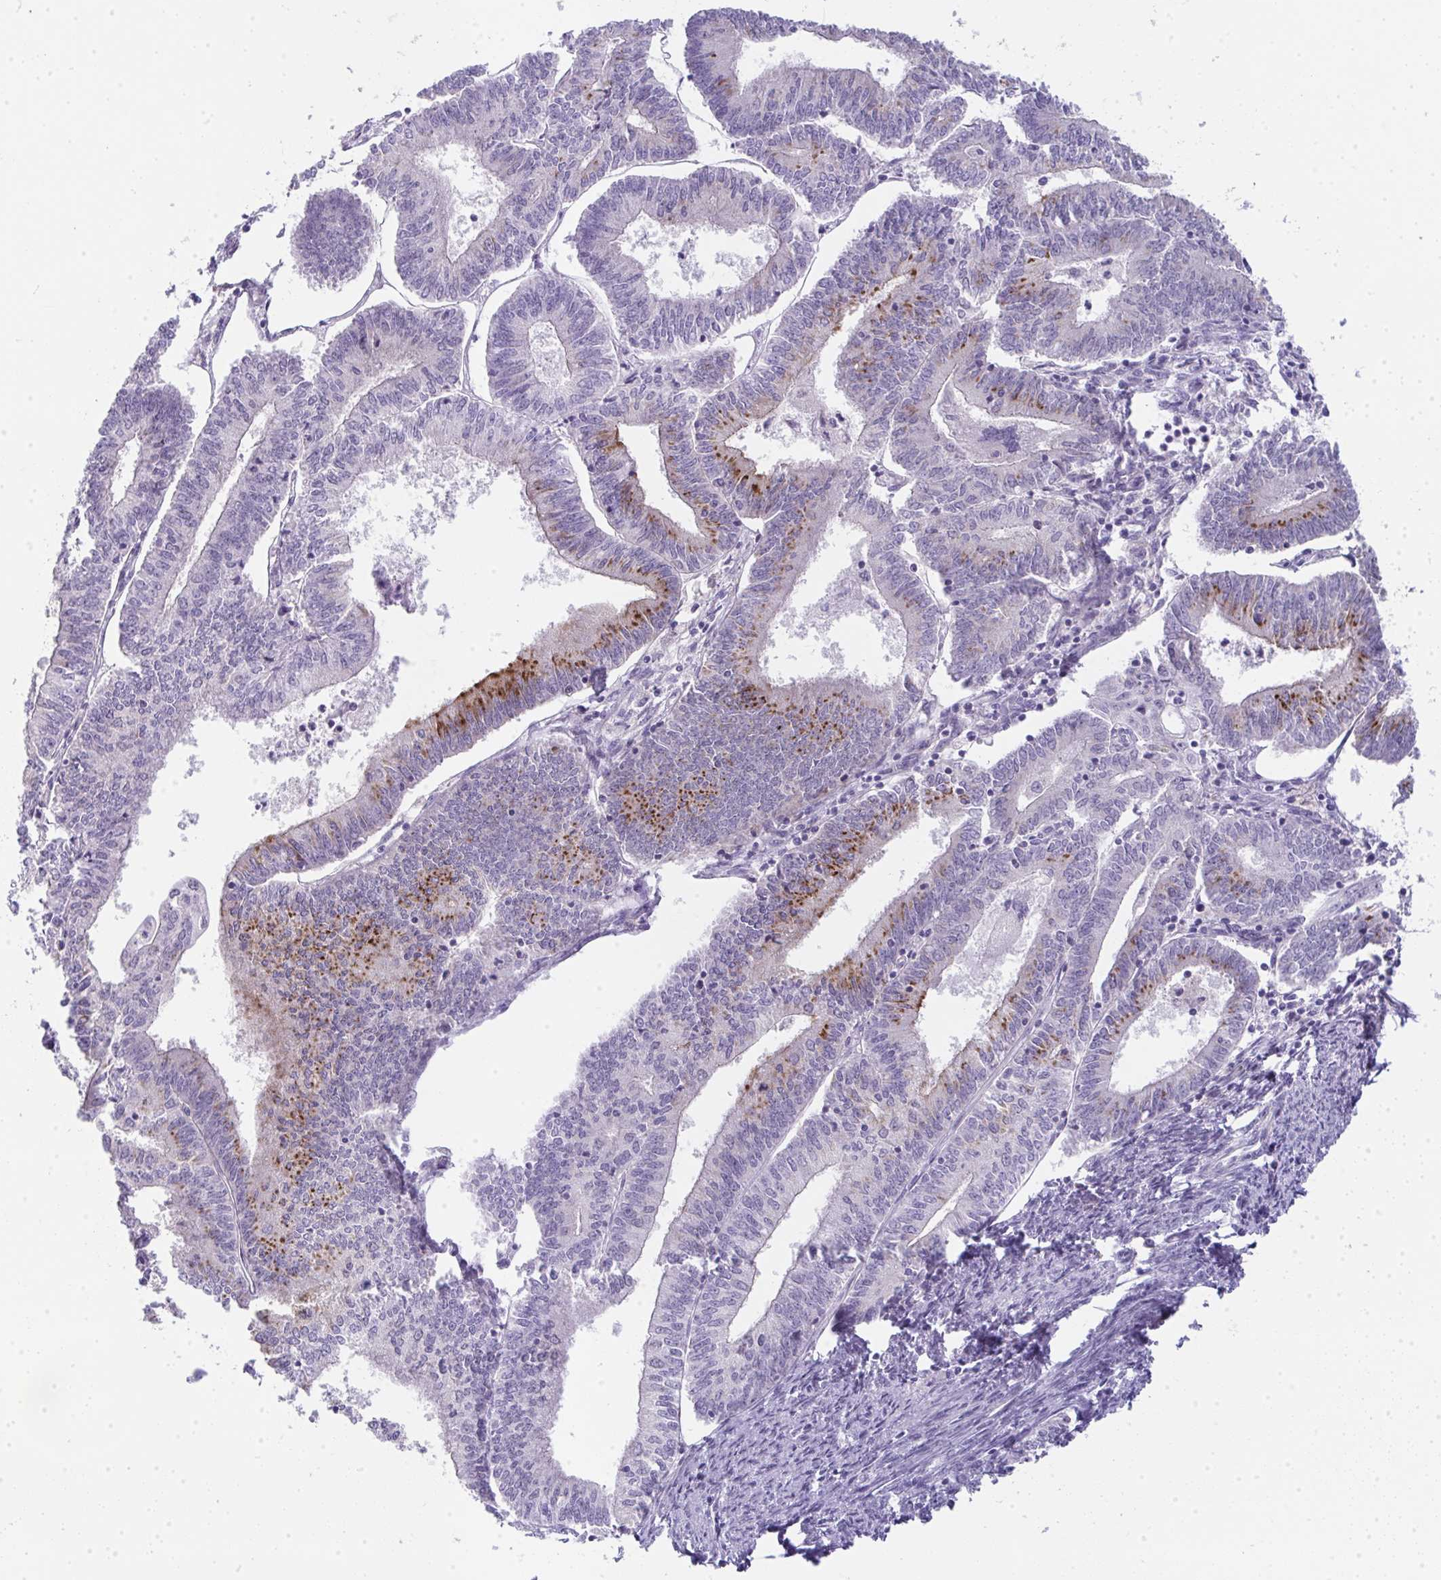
{"staining": {"intensity": "strong", "quantity": "<25%", "location": "cytoplasmic/membranous"}, "tissue": "endometrial cancer", "cell_type": "Tumor cells", "image_type": "cancer", "snomed": [{"axis": "morphology", "description": "Adenocarcinoma, NOS"}, {"axis": "topography", "description": "Endometrium"}], "caption": "A brown stain labels strong cytoplasmic/membranous staining of a protein in human adenocarcinoma (endometrial) tumor cells.", "gene": "GALNT16", "patient": {"sex": "female", "age": 61}}